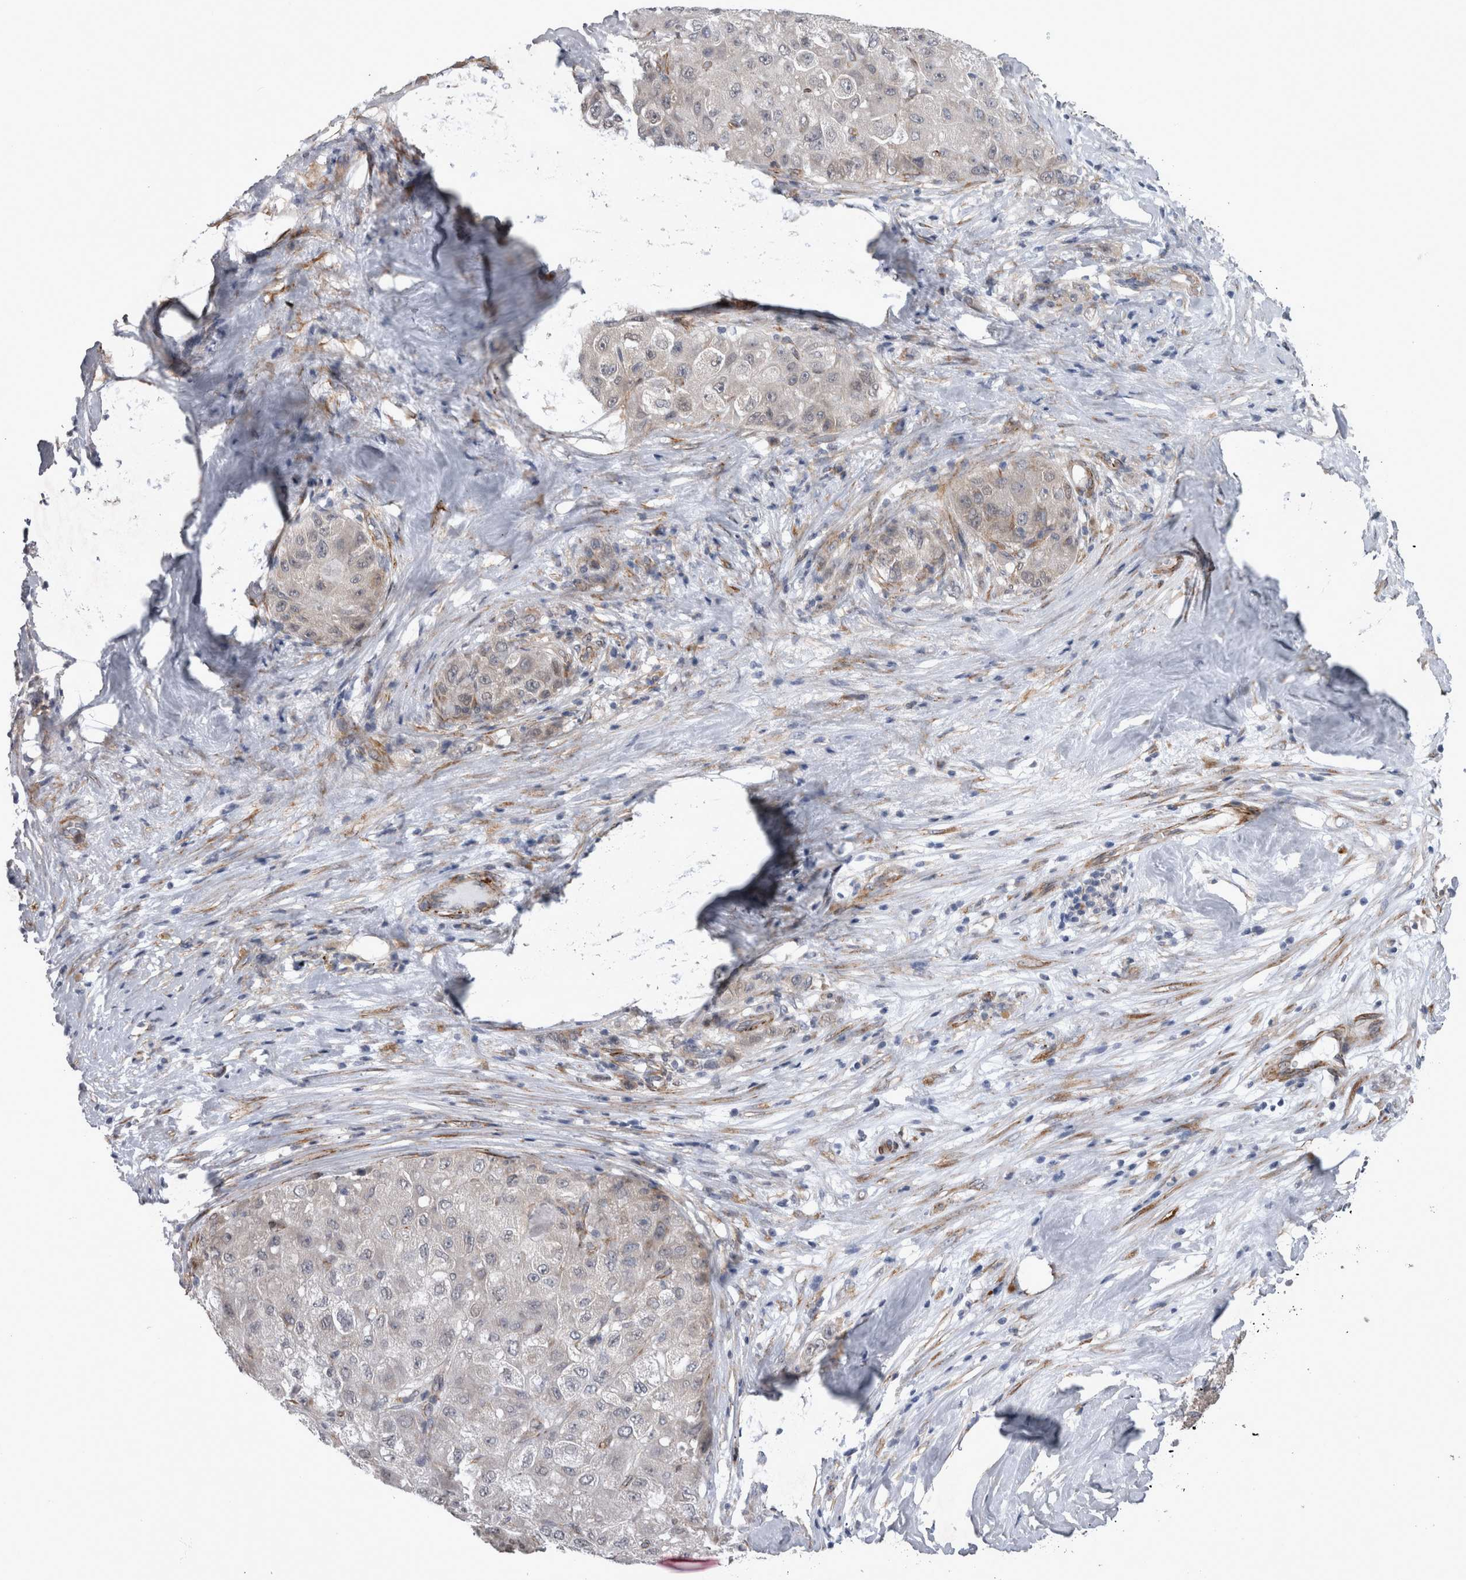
{"staining": {"intensity": "negative", "quantity": "none", "location": "none"}, "tissue": "liver cancer", "cell_type": "Tumor cells", "image_type": "cancer", "snomed": [{"axis": "morphology", "description": "Carcinoma, Hepatocellular, NOS"}, {"axis": "topography", "description": "Liver"}], "caption": "Human liver cancer stained for a protein using immunohistochemistry reveals no staining in tumor cells.", "gene": "DDX6", "patient": {"sex": "male", "age": 80}}